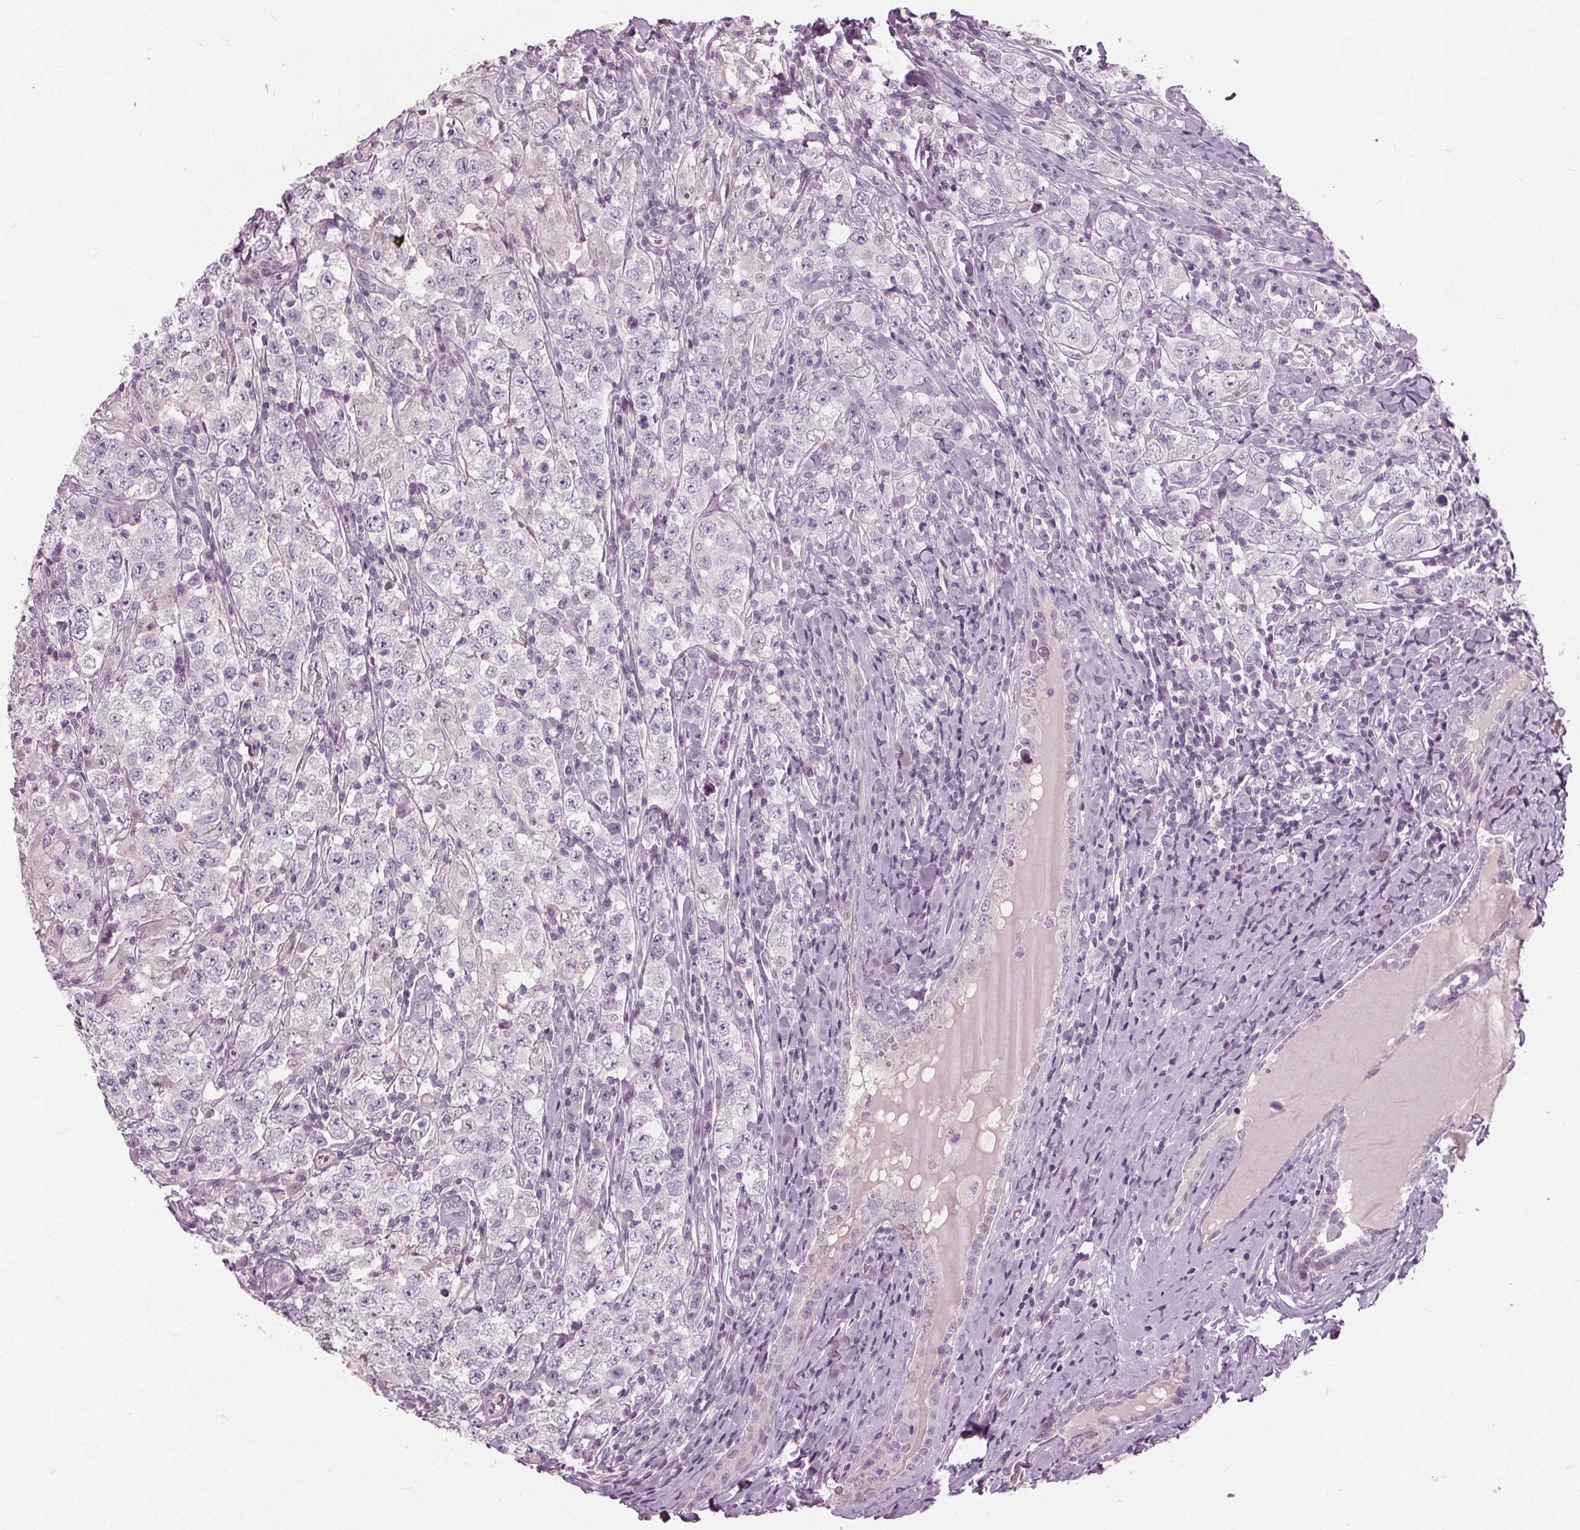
{"staining": {"intensity": "negative", "quantity": "none", "location": "none"}, "tissue": "testis cancer", "cell_type": "Tumor cells", "image_type": "cancer", "snomed": [{"axis": "morphology", "description": "Seminoma, NOS"}, {"axis": "morphology", "description": "Carcinoma, Embryonal, NOS"}, {"axis": "topography", "description": "Testis"}], "caption": "This histopathology image is of testis cancer stained with immunohistochemistry (IHC) to label a protein in brown with the nuclei are counter-stained blue. There is no staining in tumor cells.", "gene": "TKFC", "patient": {"sex": "male", "age": 41}}